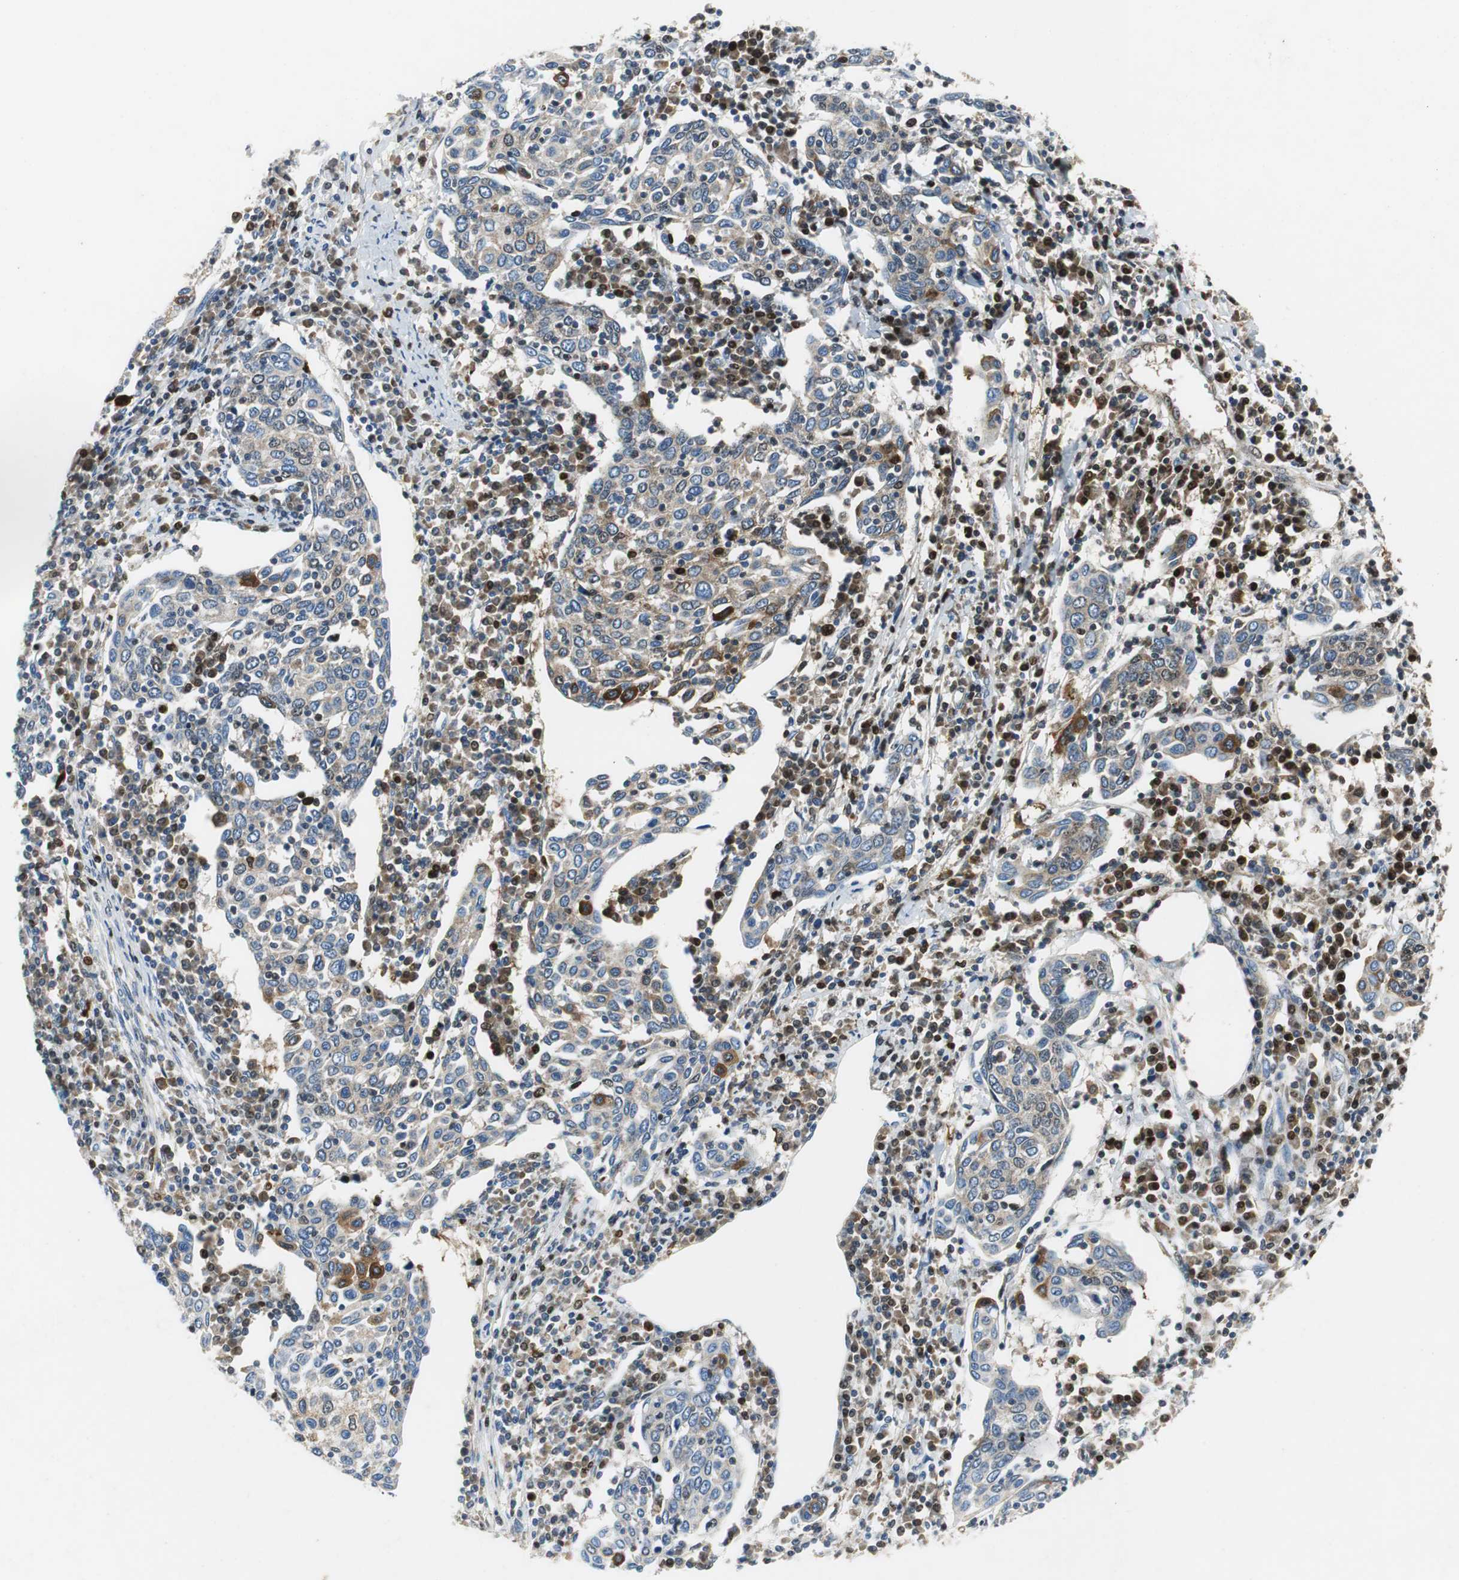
{"staining": {"intensity": "weak", "quantity": "<25%", "location": "cytoplasmic/membranous,nuclear"}, "tissue": "cervical cancer", "cell_type": "Tumor cells", "image_type": "cancer", "snomed": [{"axis": "morphology", "description": "Squamous cell carcinoma, NOS"}, {"axis": "topography", "description": "Cervix"}], "caption": "This is an IHC image of cervical squamous cell carcinoma. There is no positivity in tumor cells.", "gene": "ORM1", "patient": {"sex": "female", "age": 40}}